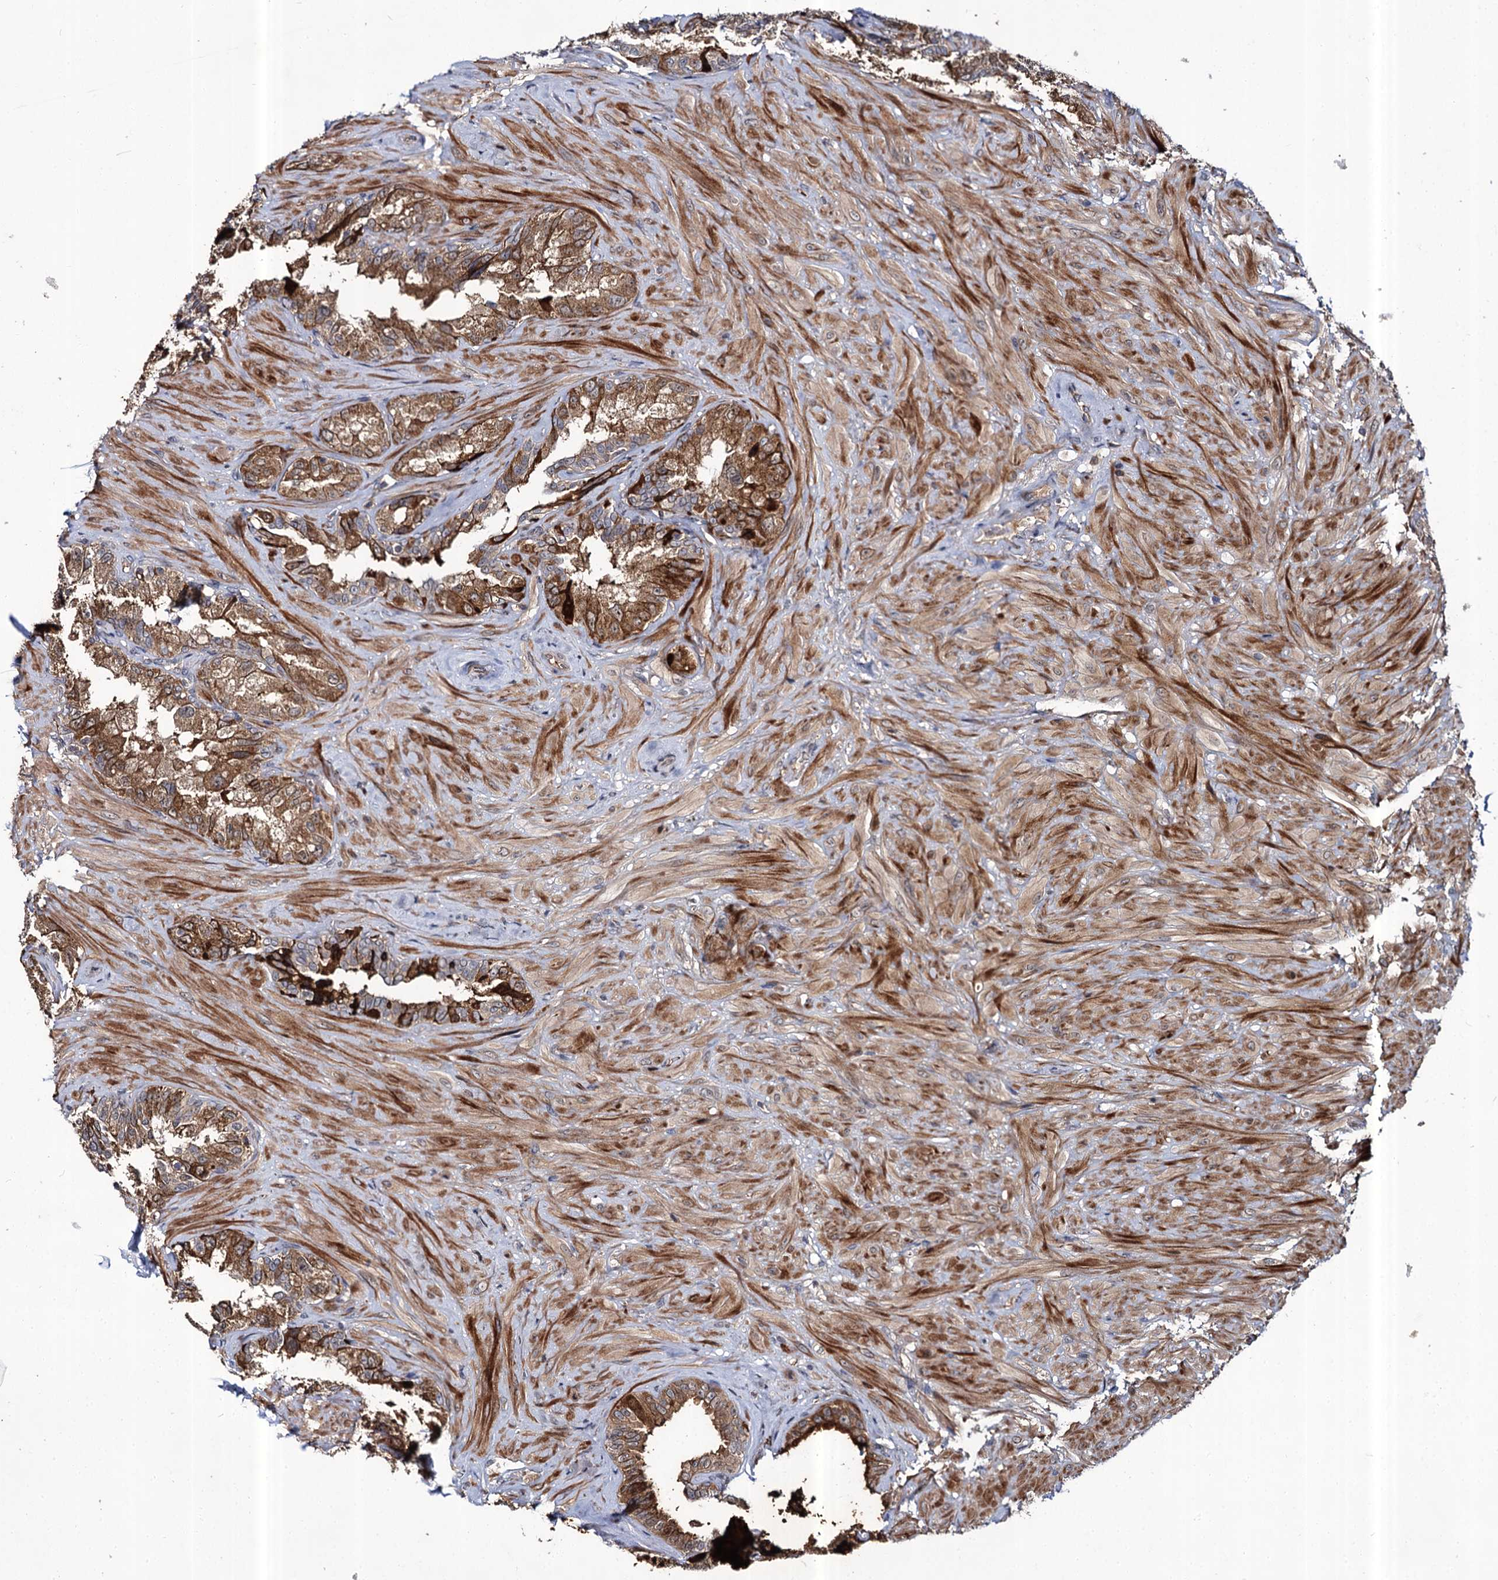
{"staining": {"intensity": "strong", "quantity": "25%-75%", "location": "cytoplasmic/membranous"}, "tissue": "seminal vesicle", "cell_type": "Glandular cells", "image_type": "normal", "snomed": [{"axis": "morphology", "description": "Normal tissue, NOS"}, {"axis": "topography", "description": "Seminal veicle"}, {"axis": "topography", "description": "Peripheral nerve tissue"}], "caption": "Immunohistochemical staining of normal human seminal vesicle demonstrates strong cytoplasmic/membranous protein staining in approximately 25%-75% of glandular cells. The protein is stained brown, and the nuclei are stained in blue (DAB (3,3'-diaminobenzidine) IHC with brightfield microscopy, high magnification).", "gene": "ABLIM1", "patient": {"sex": "male", "age": 67}}